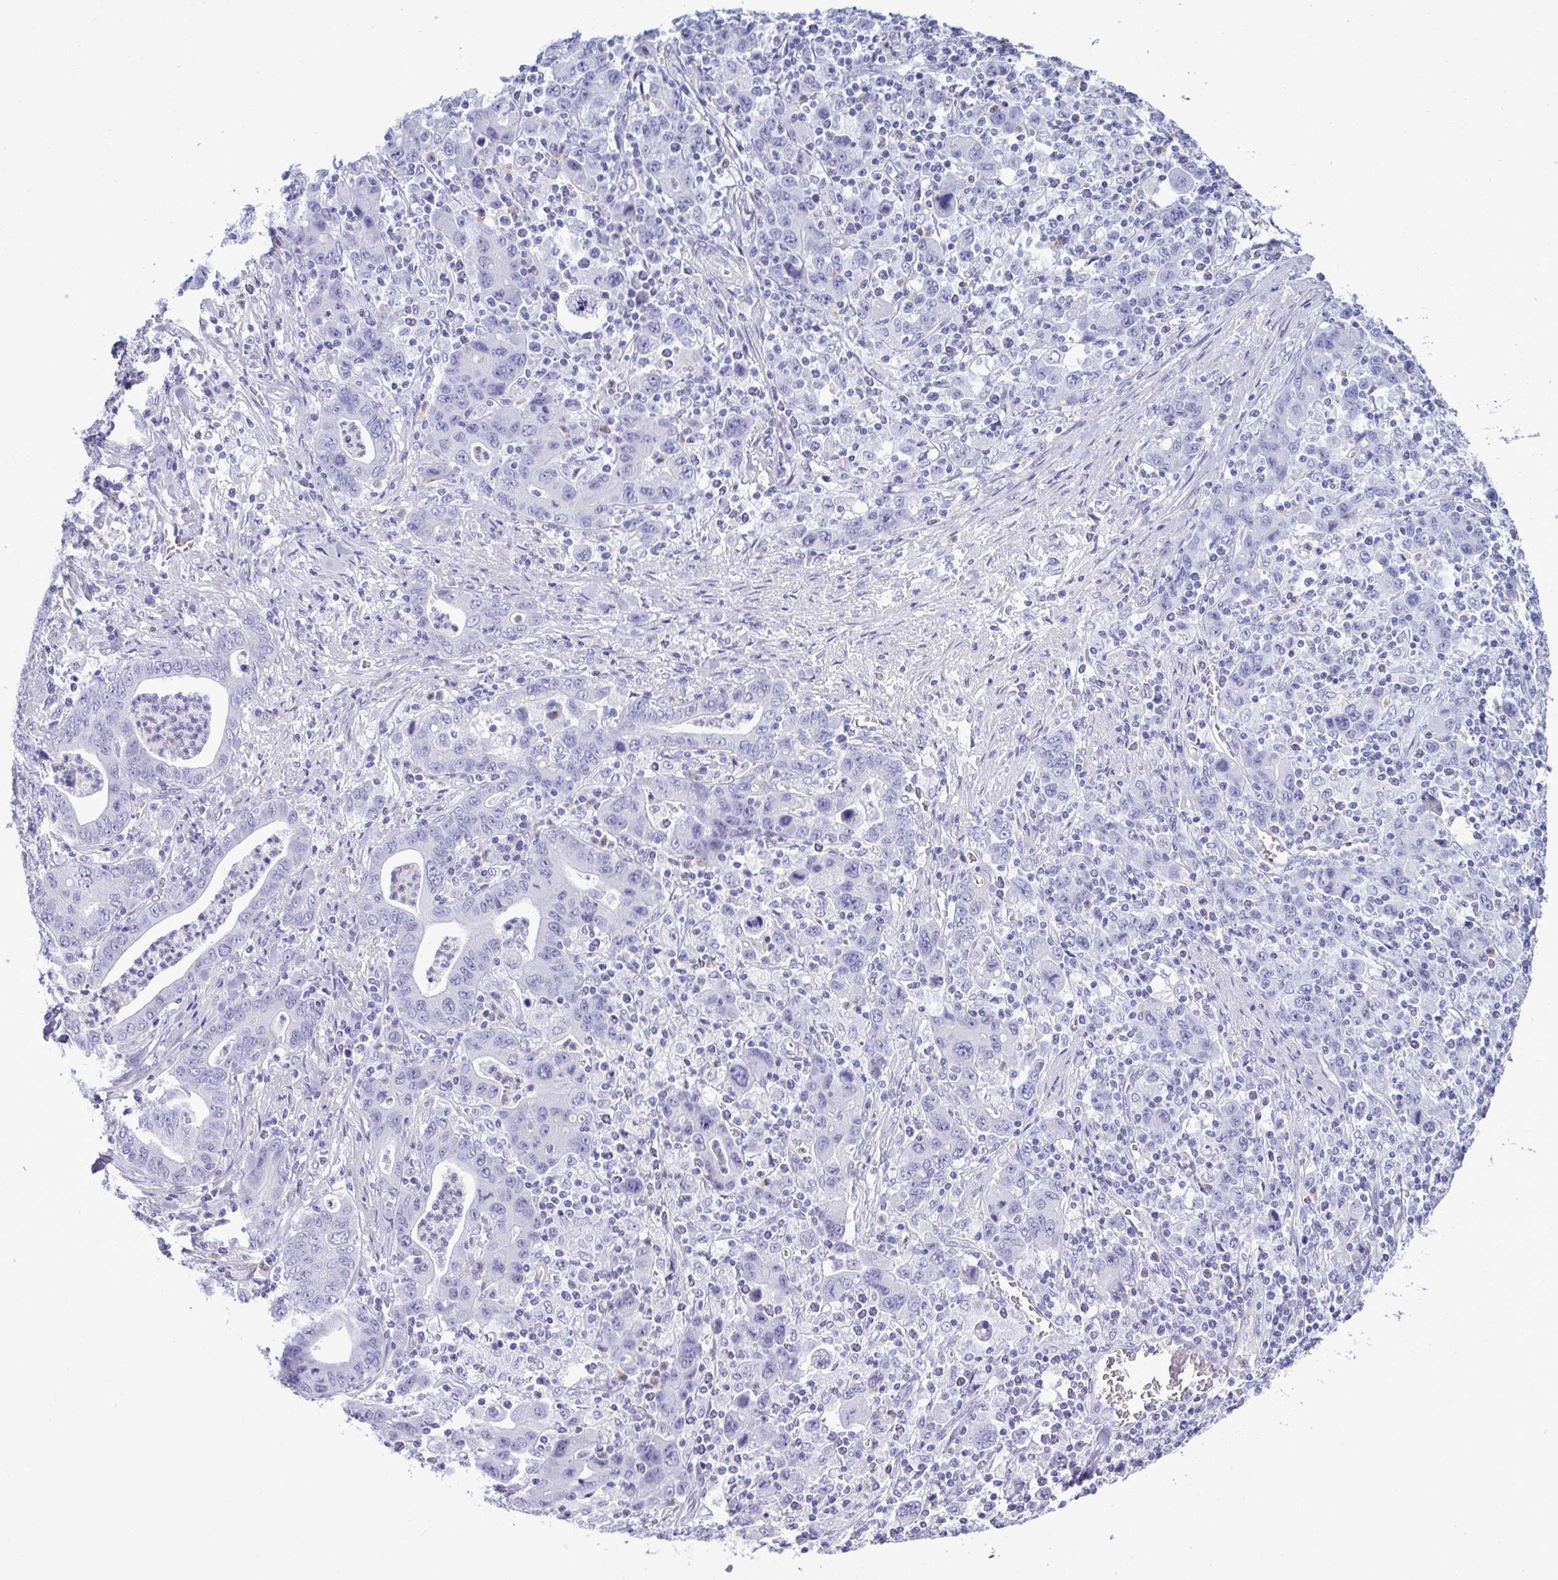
{"staining": {"intensity": "negative", "quantity": "none", "location": "none"}, "tissue": "stomach cancer", "cell_type": "Tumor cells", "image_type": "cancer", "snomed": [{"axis": "morphology", "description": "Adenocarcinoma, NOS"}, {"axis": "topography", "description": "Stomach, upper"}], "caption": "High magnification brightfield microscopy of stomach adenocarcinoma stained with DAB (3,3'-diaminobenzidine) (brown) and counterstained with hematoxylin (blue): tumor cells show no significant expression. (Immunohistochemistry (ihc), brightfield microscopy, high magnification).", "gene": "MYH10", "patient": {"sex": "male", "age": 69}}